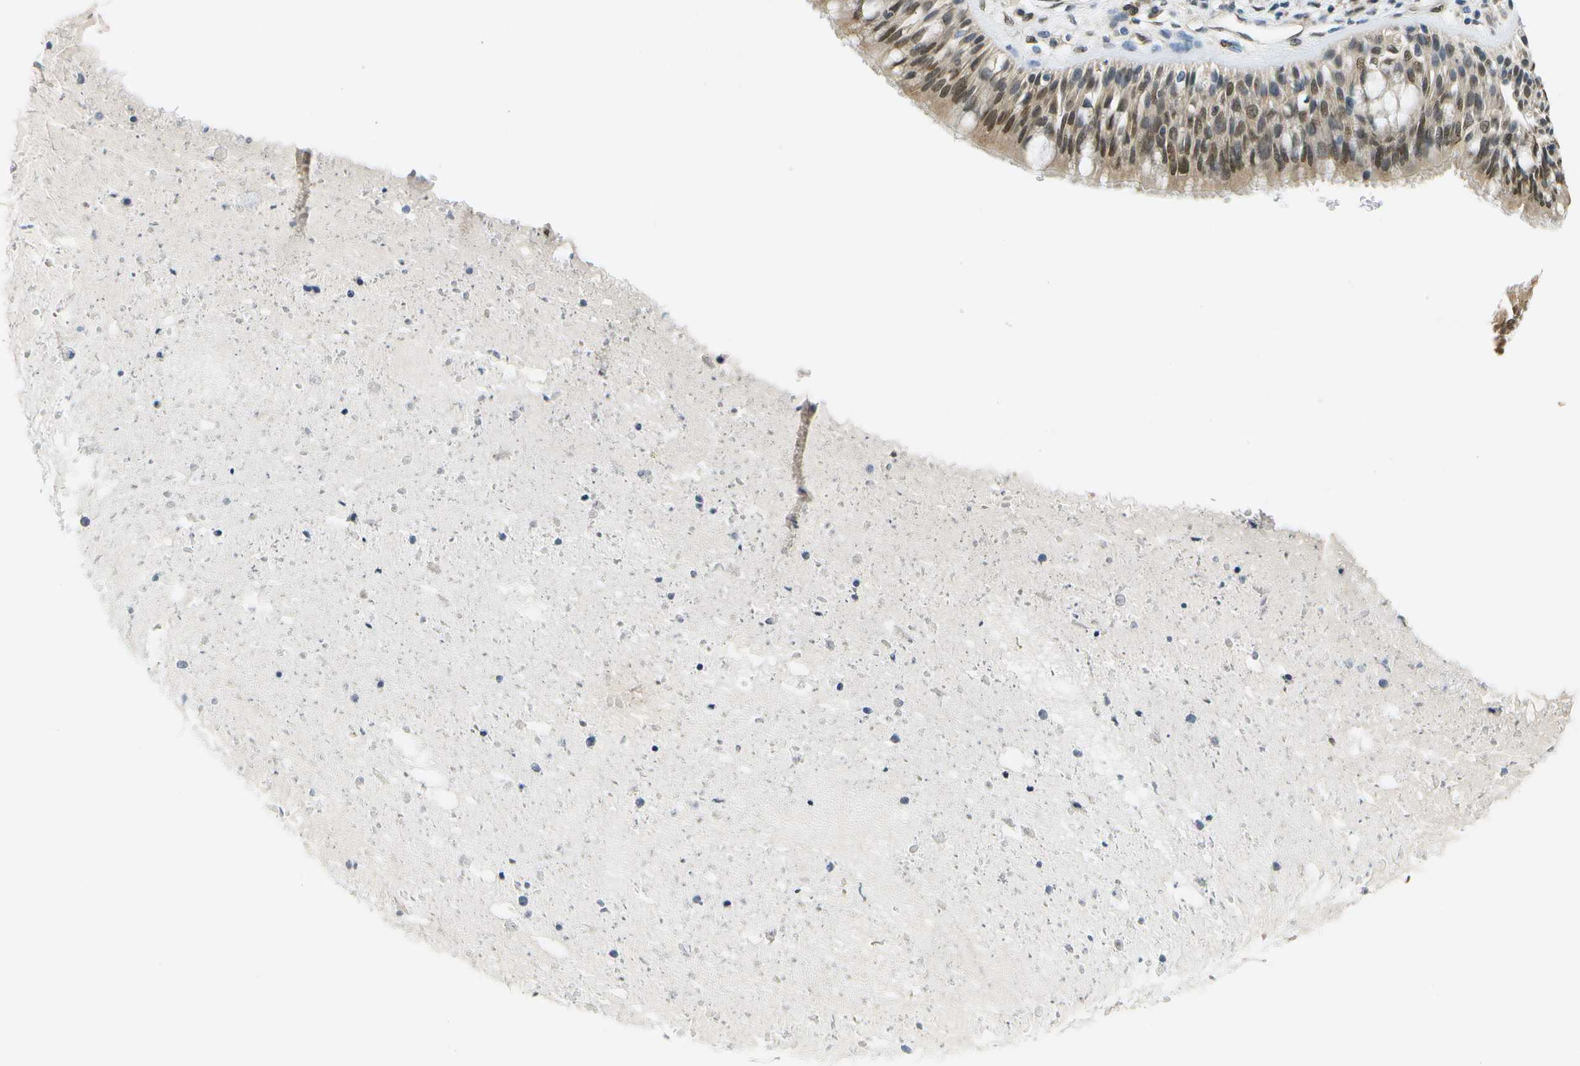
{"staining": {"intensity": "moderate", "quantity": ">75%", "location": "cytoplasmic/membranous,nuclear"}, "tissue": "bronchus", "cell_type": "Respiratory epithelial cells", "image_type": "normal", "snomed": [{"axis": "morphology", "description": "Normal tissue, NOS"}, {"axis": "morphology", "description": "Adenocarcinoma, NOS"}, {"axis": "morphology", "description": "Adenocarcinoma, metastatic, NOS"}, {"axis": "topography", "description": "Lymph node"}, {"axis": "topography", "description": "Bronchus"}, {"axis": "topography", "description": "Lung"}], "caption": "This photomicrograph exhibits benign bronchus stained with immunohistochemistry to label a protein in brown. The cytoplasmic/membranous,nuclear of respiratory epithelial cells show moderate positivity for the protein. Nuclei are counter-stained blue.", "gene": "ABL2", "patient": {"sex": "female", "age": 54}}